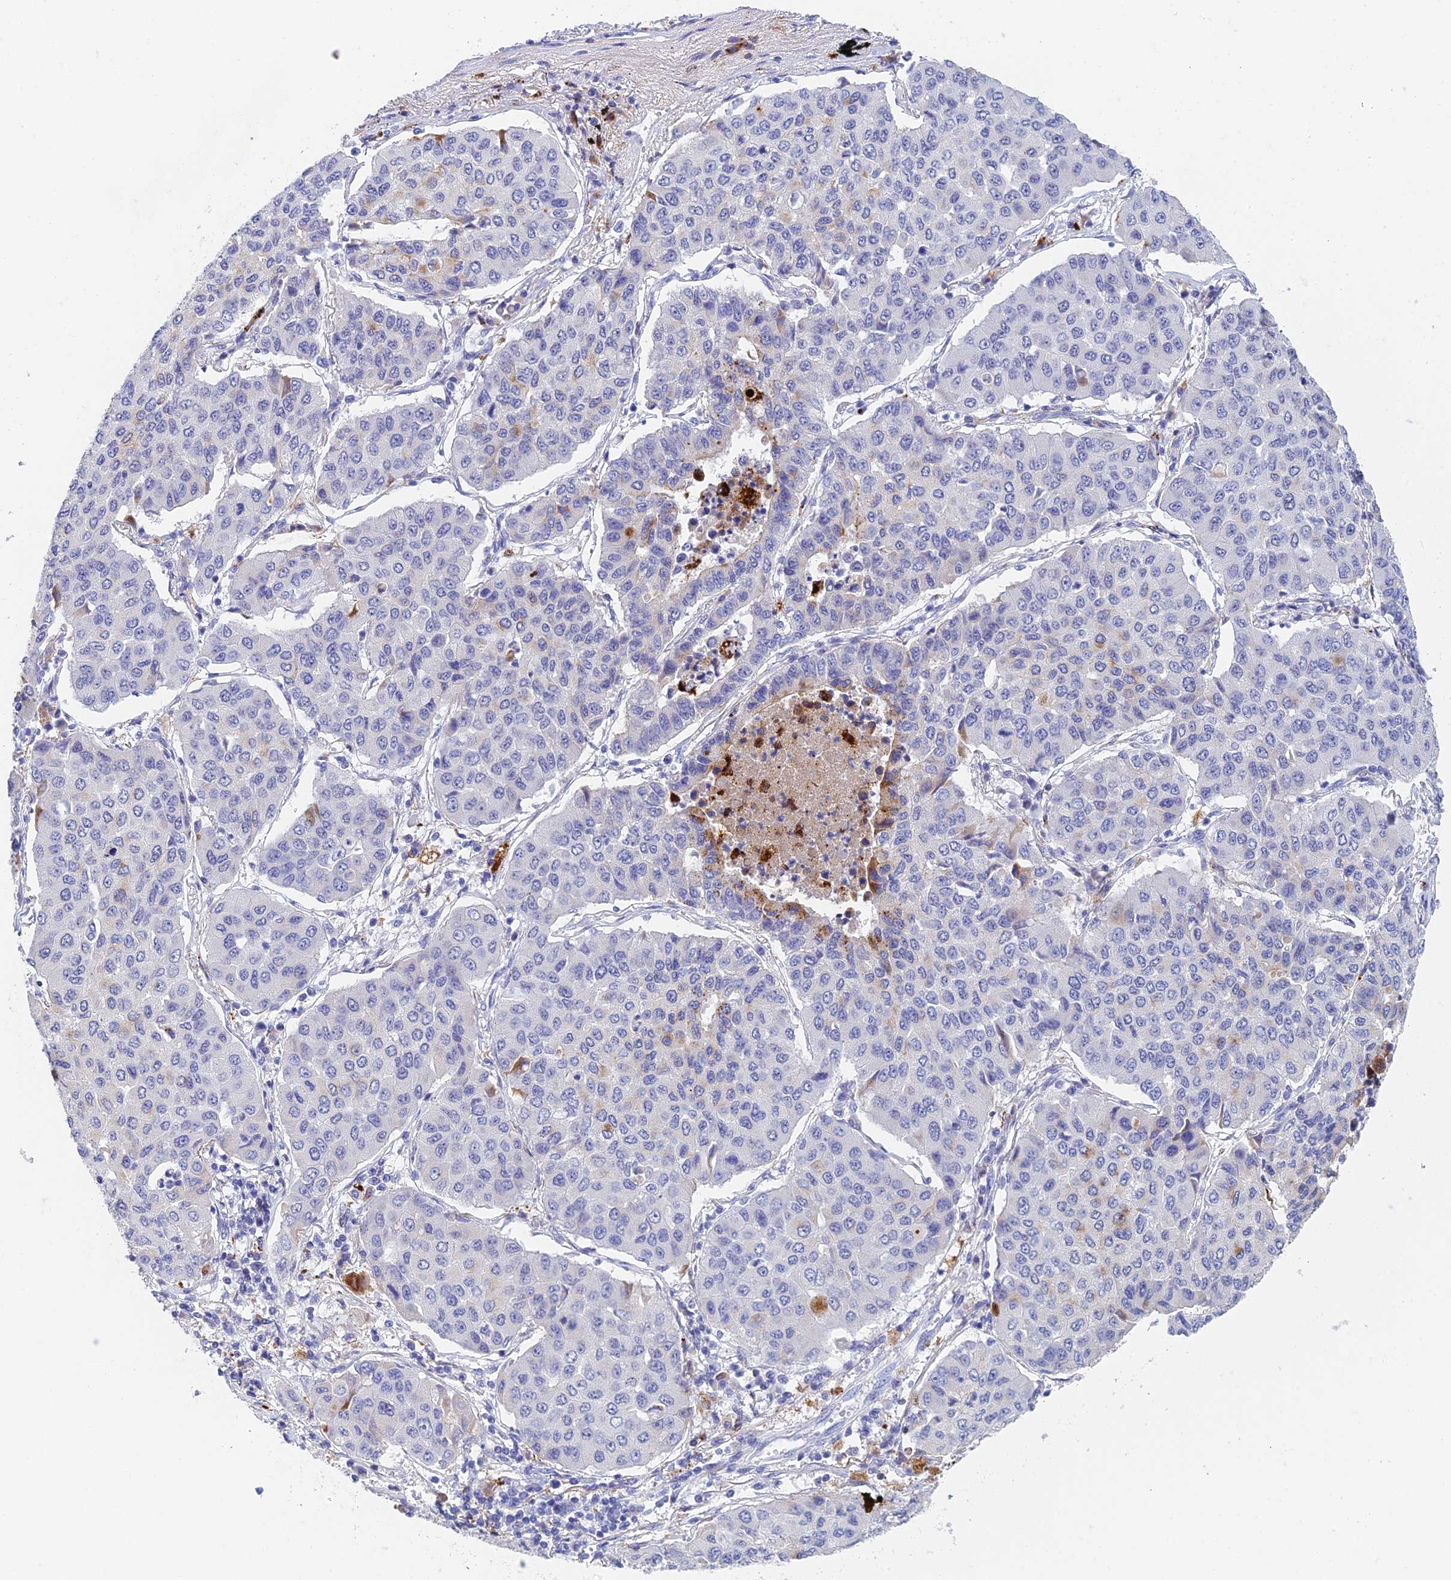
{"staining": {"intensity": "negative", "quantity": "none", "location": "none"}, "tissue": "lung cancer", "cell_type": "Tumor cells", "image_type": "cancer", "snomed": [{"axis": "morphology", "description": "Squamous cell carcinoma, NOS"}, {"axis": "topography", "description": "Lung"}], "caption": "Immunohistochemical staining of human lung cancer (squamous cell carcinoma) shows no significant positivity in tumor cells. (Stains: DAB (3,3'-diaminobenzidine) immunohistochemistry with hematoxylin counter stain, Microscopy: brightfield microscopy at high magnification).", "gene": "ADAMTS13", "patient": {"sex": "male", "age": 74}}